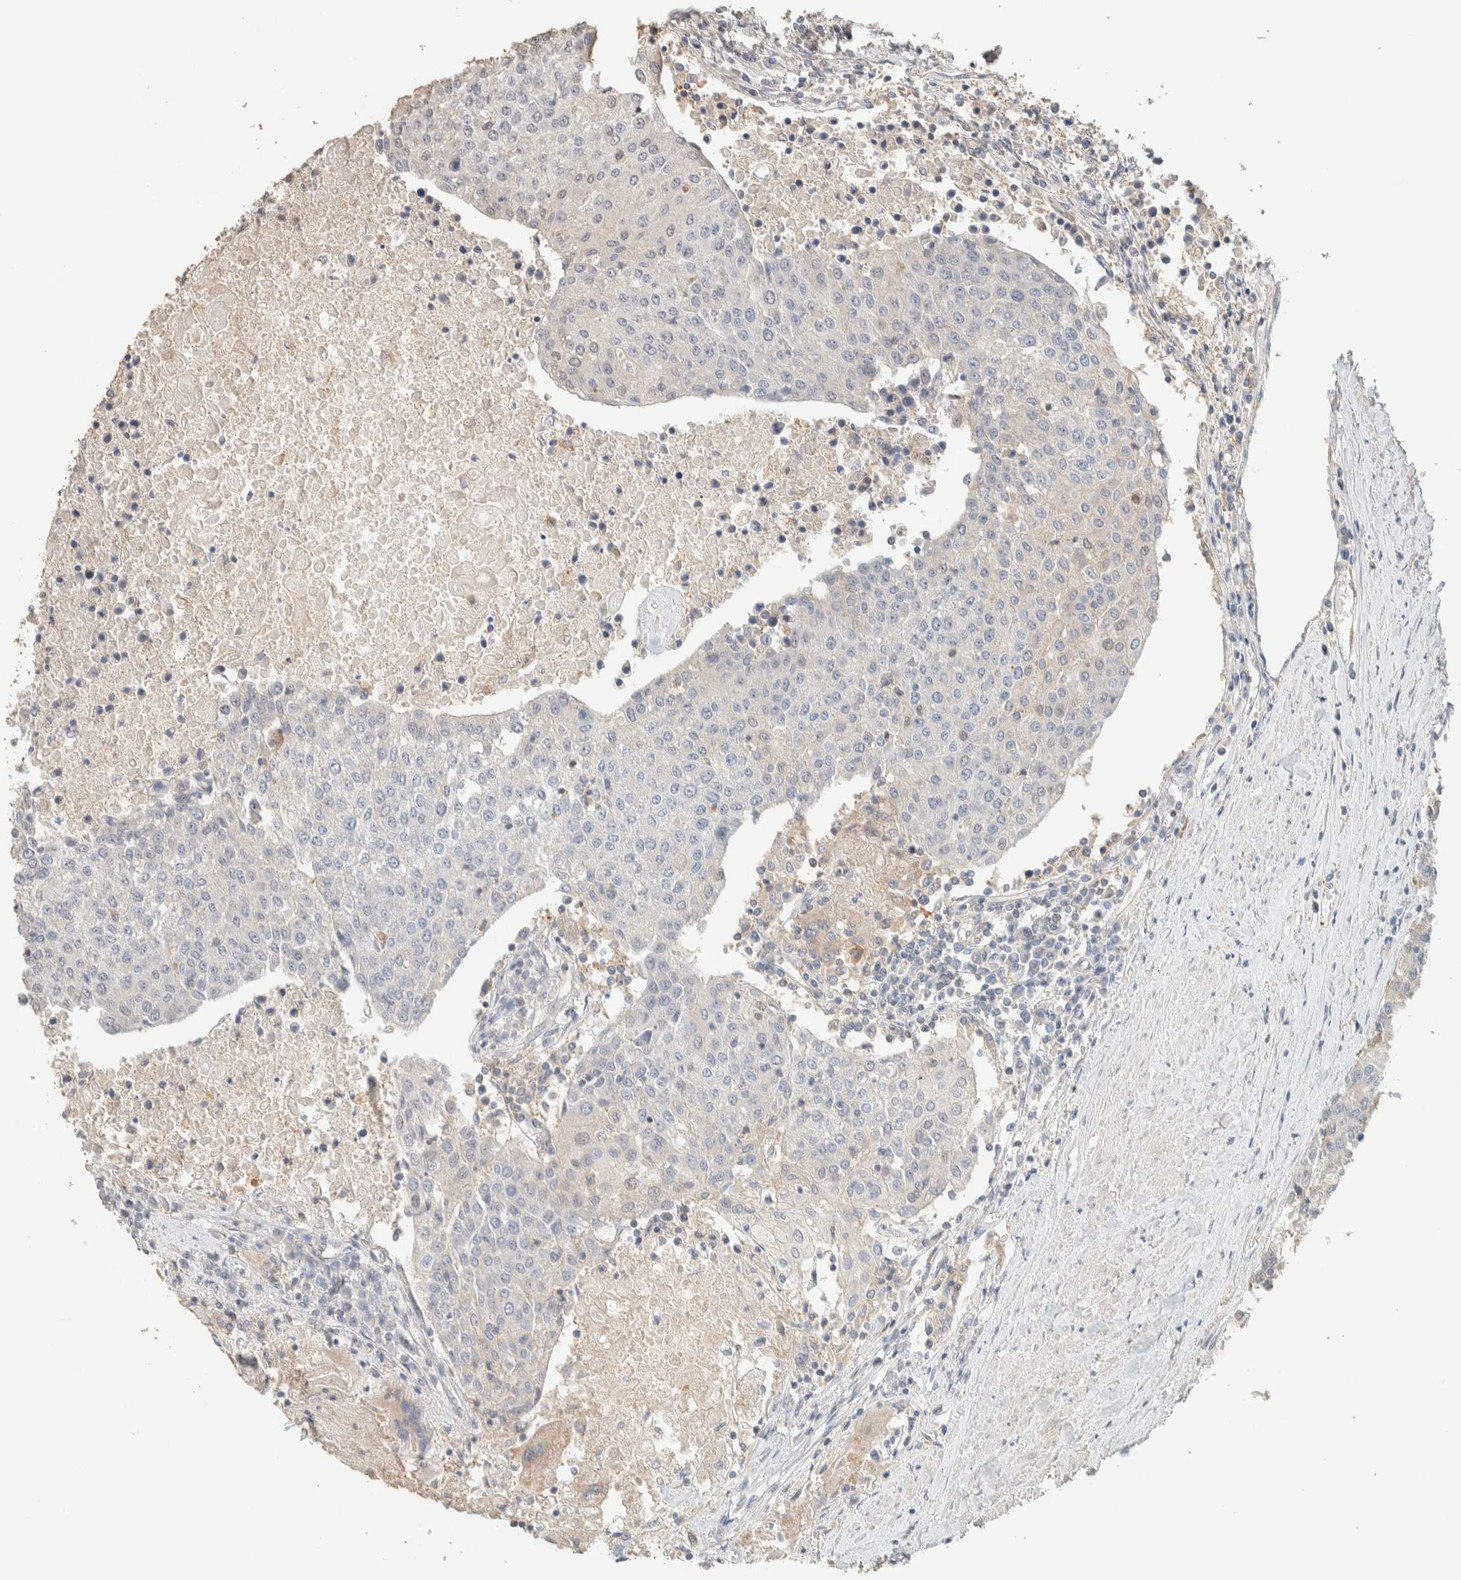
{"staining": {"intensity": "negative", "quantity": "none", "location": "none"}, "tissue": "urothelial cancer", "cell_type": "Tumor cells", "image_type": "cancer", "snomed": [{"axis": "morphology", "description": "Urothelial carcinoma, High grade"}, {"axis": "topography", "description": "Urinary bladder"}], "caption": "Immunohistochemical staining of high-grade urothelial carcinoma shows no significant staining in tumor cells.", "gene": "PDE7B", "patient": {"sex": "female", "age": 85}}